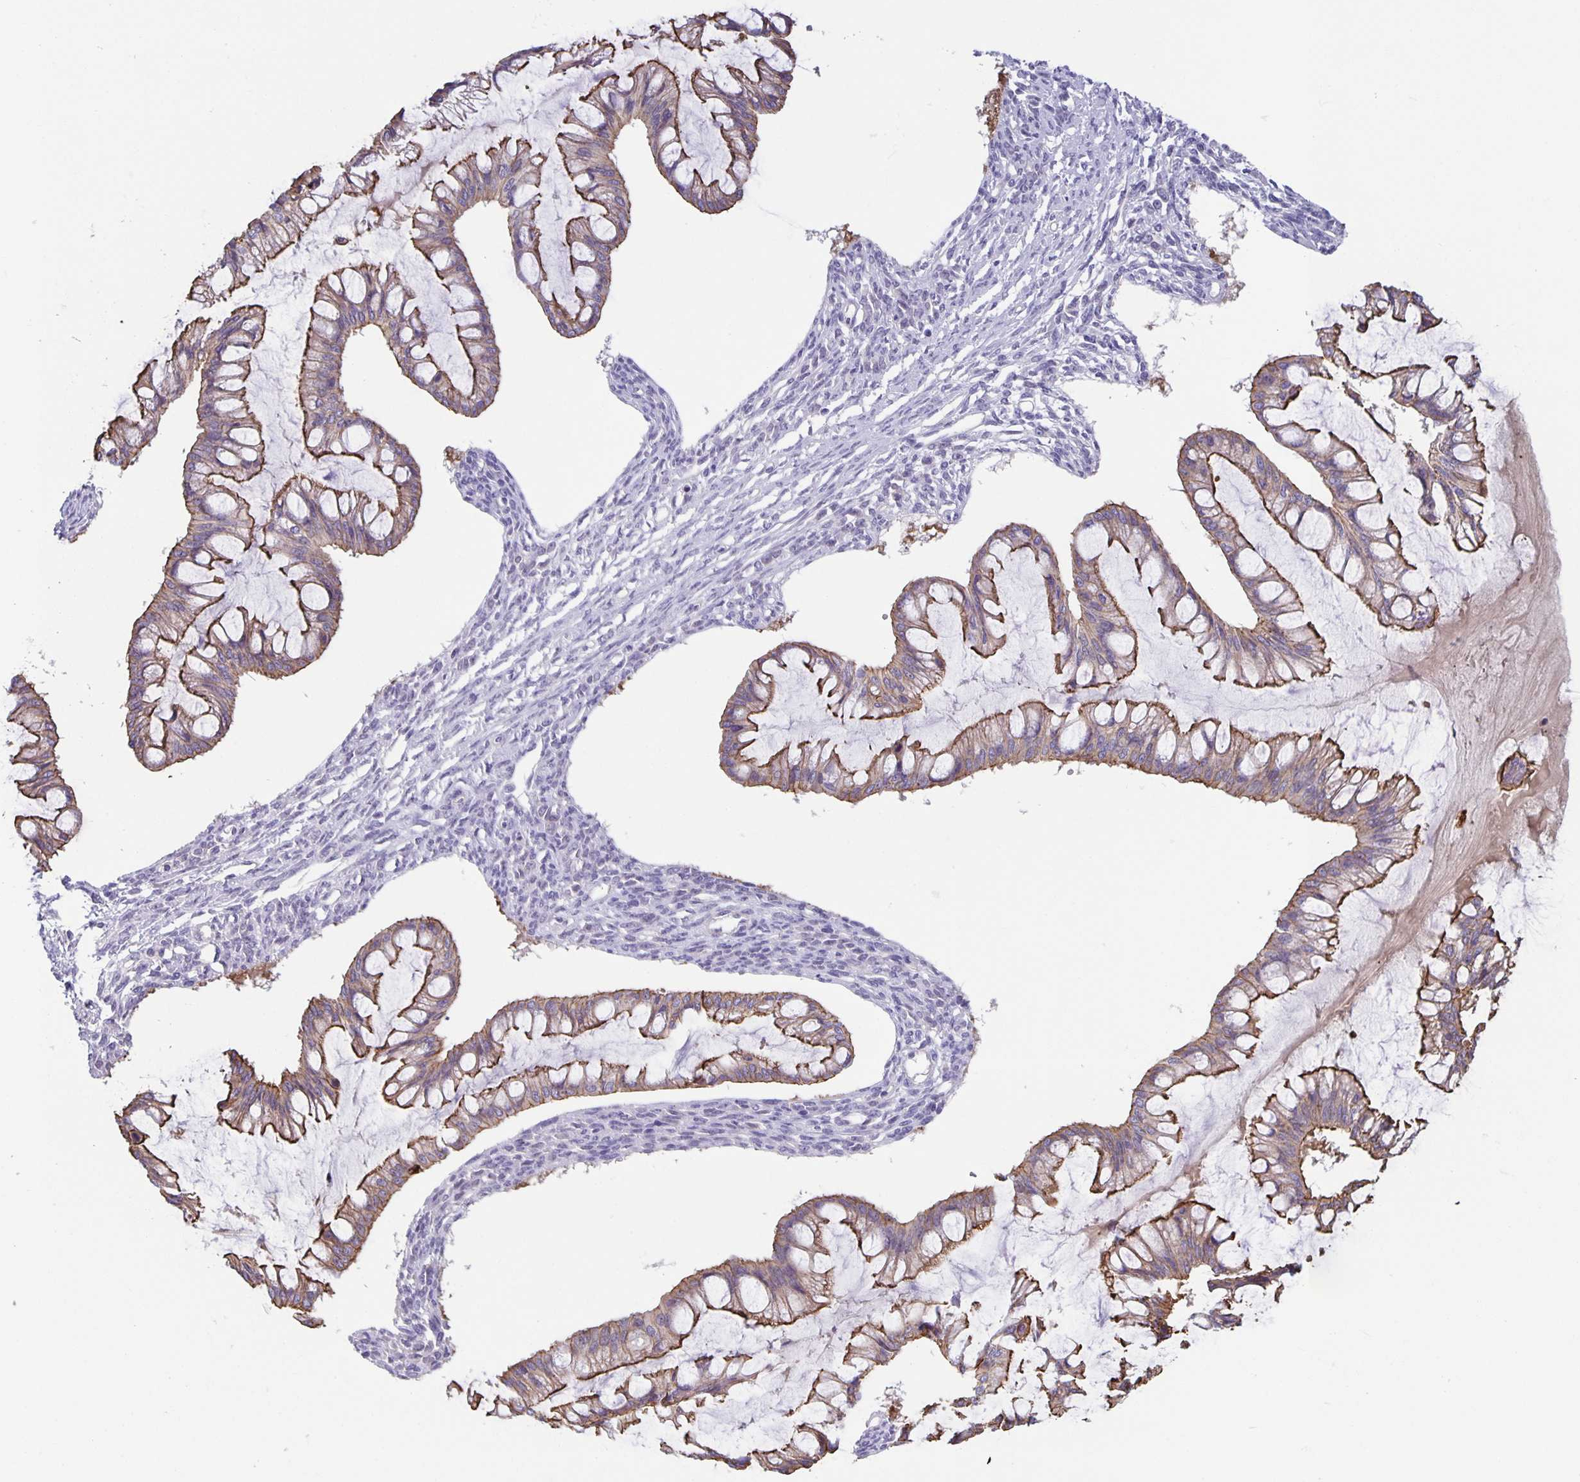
{"staining": {"intensity": "moderate", "quantity": ">75%", "location": "cytoplasmic/membranous"}, "tissue": "ovarian cancer", "cell_type": "Tumor cells", "image_type": "cancer", "snomed": [{"axis": "morphology", "description": "Cystadenocarcinoma, mucinous, NOS"}, {"axis": "topography", "description": "Ovary"}], "caption": "Protein expression by immunohistochemistry (IHC) reveals moderate cytoplasmic/membranous staining in approximately >75% of tumor cells in ovarian mucinous cystadenocarcinoma. (DAB (3,3'-diaminobenzidine) IHC with brightfield microscopy, high magnification).", "gene": "PTPN3", "patient": {"sex": "female", "age": 73}}